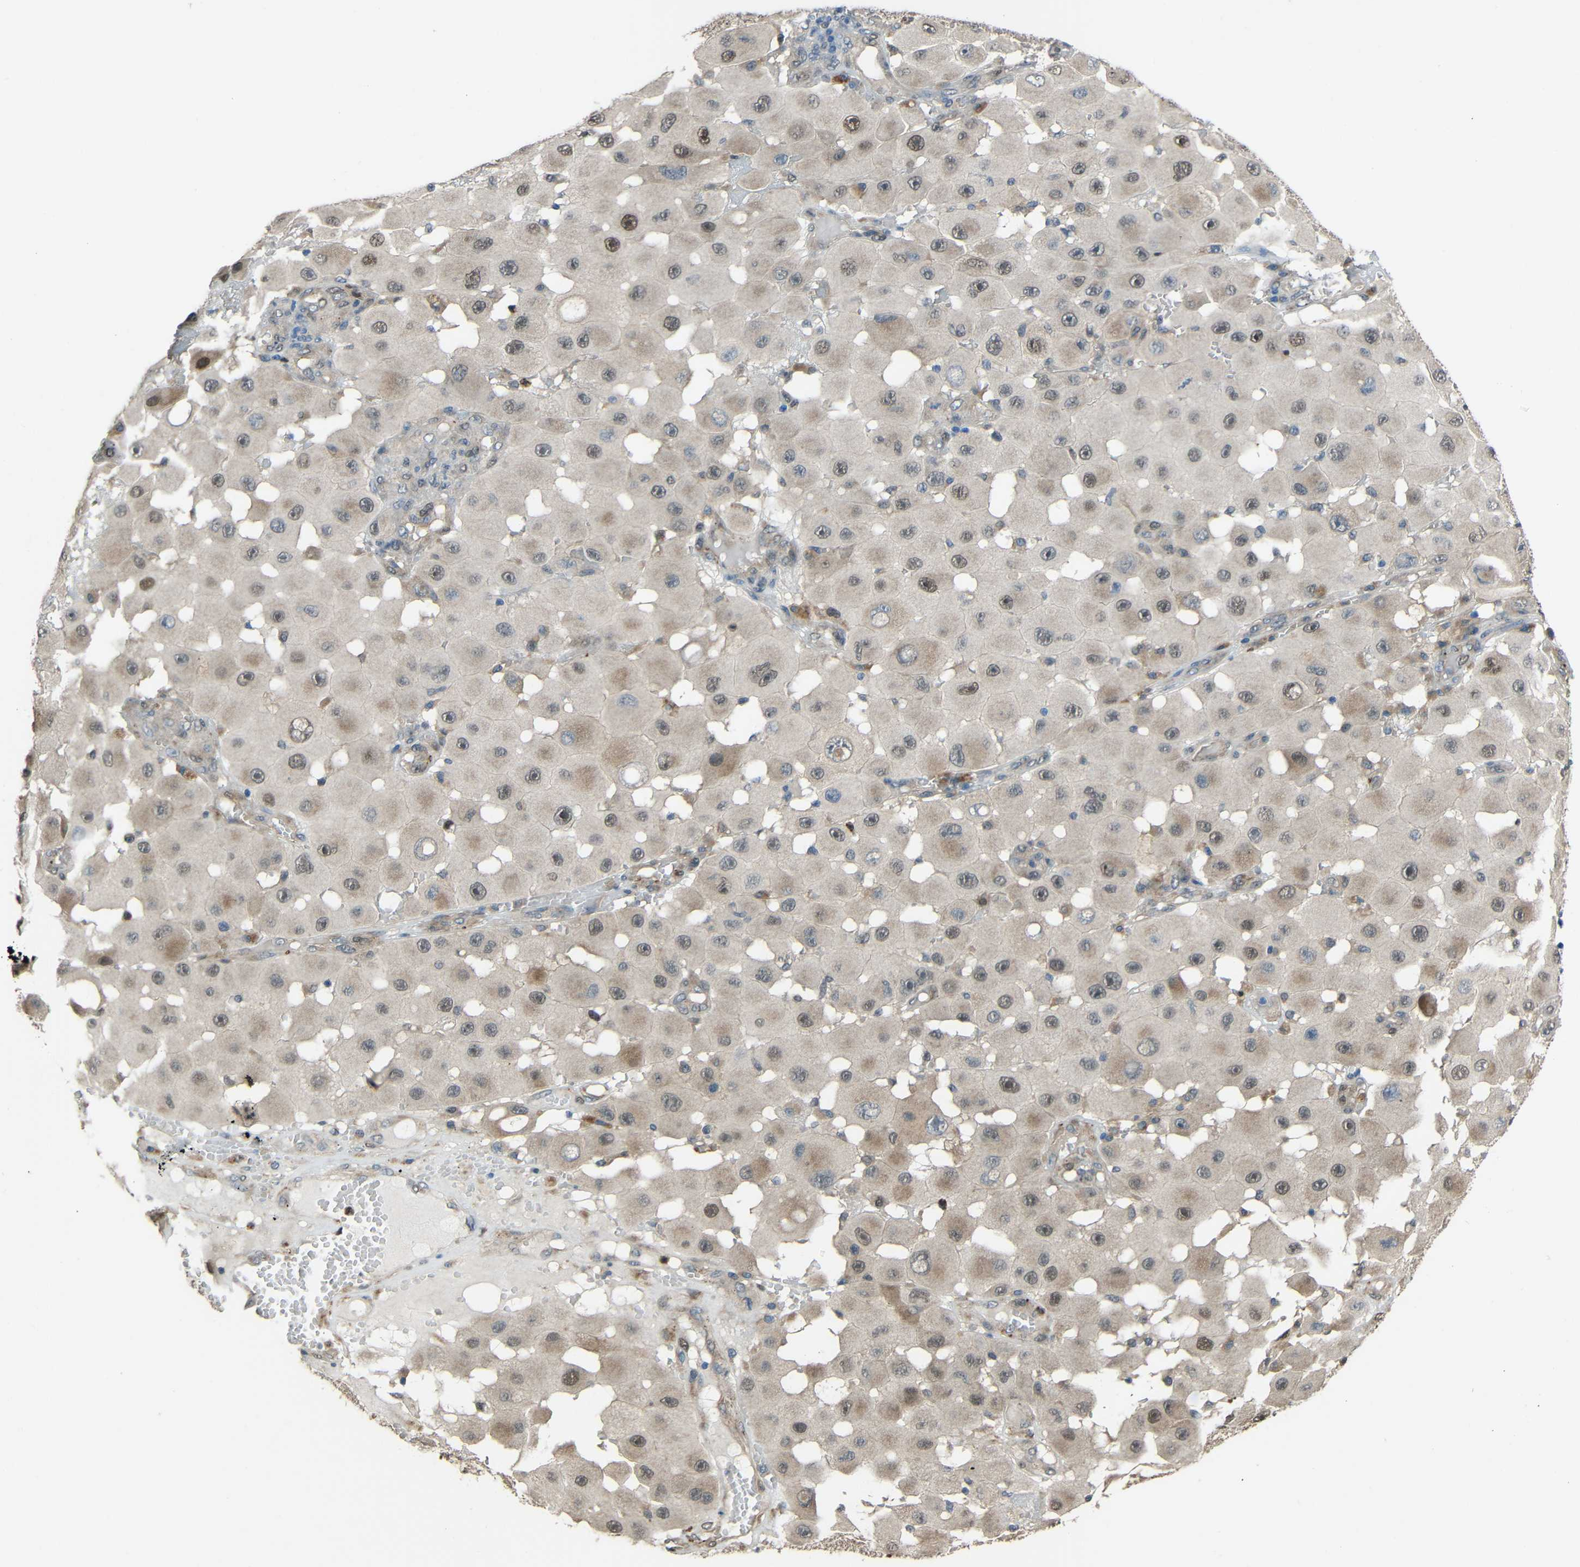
{"staining": {"intensity": "moderate", "quantity": "25%-75%", "location": "cytoplasmic/membranous,nuclear"}, "tissue": "melanoma", "cell_type": "Tumor cells", "image_type": "cancer", "snomed": [{"axis": "morphology", "description": "Malignant melanoma, NOS"}, {"axis": "topography", "description": "Skin"}], "caption": "Protein staining shows moderate cytoplasmic/membranous and nuclear positivity in about 25%-75% of tumor cells in melanoma.", "gene": "STBD1", "patient": {"sex": "female", "age": 81}}